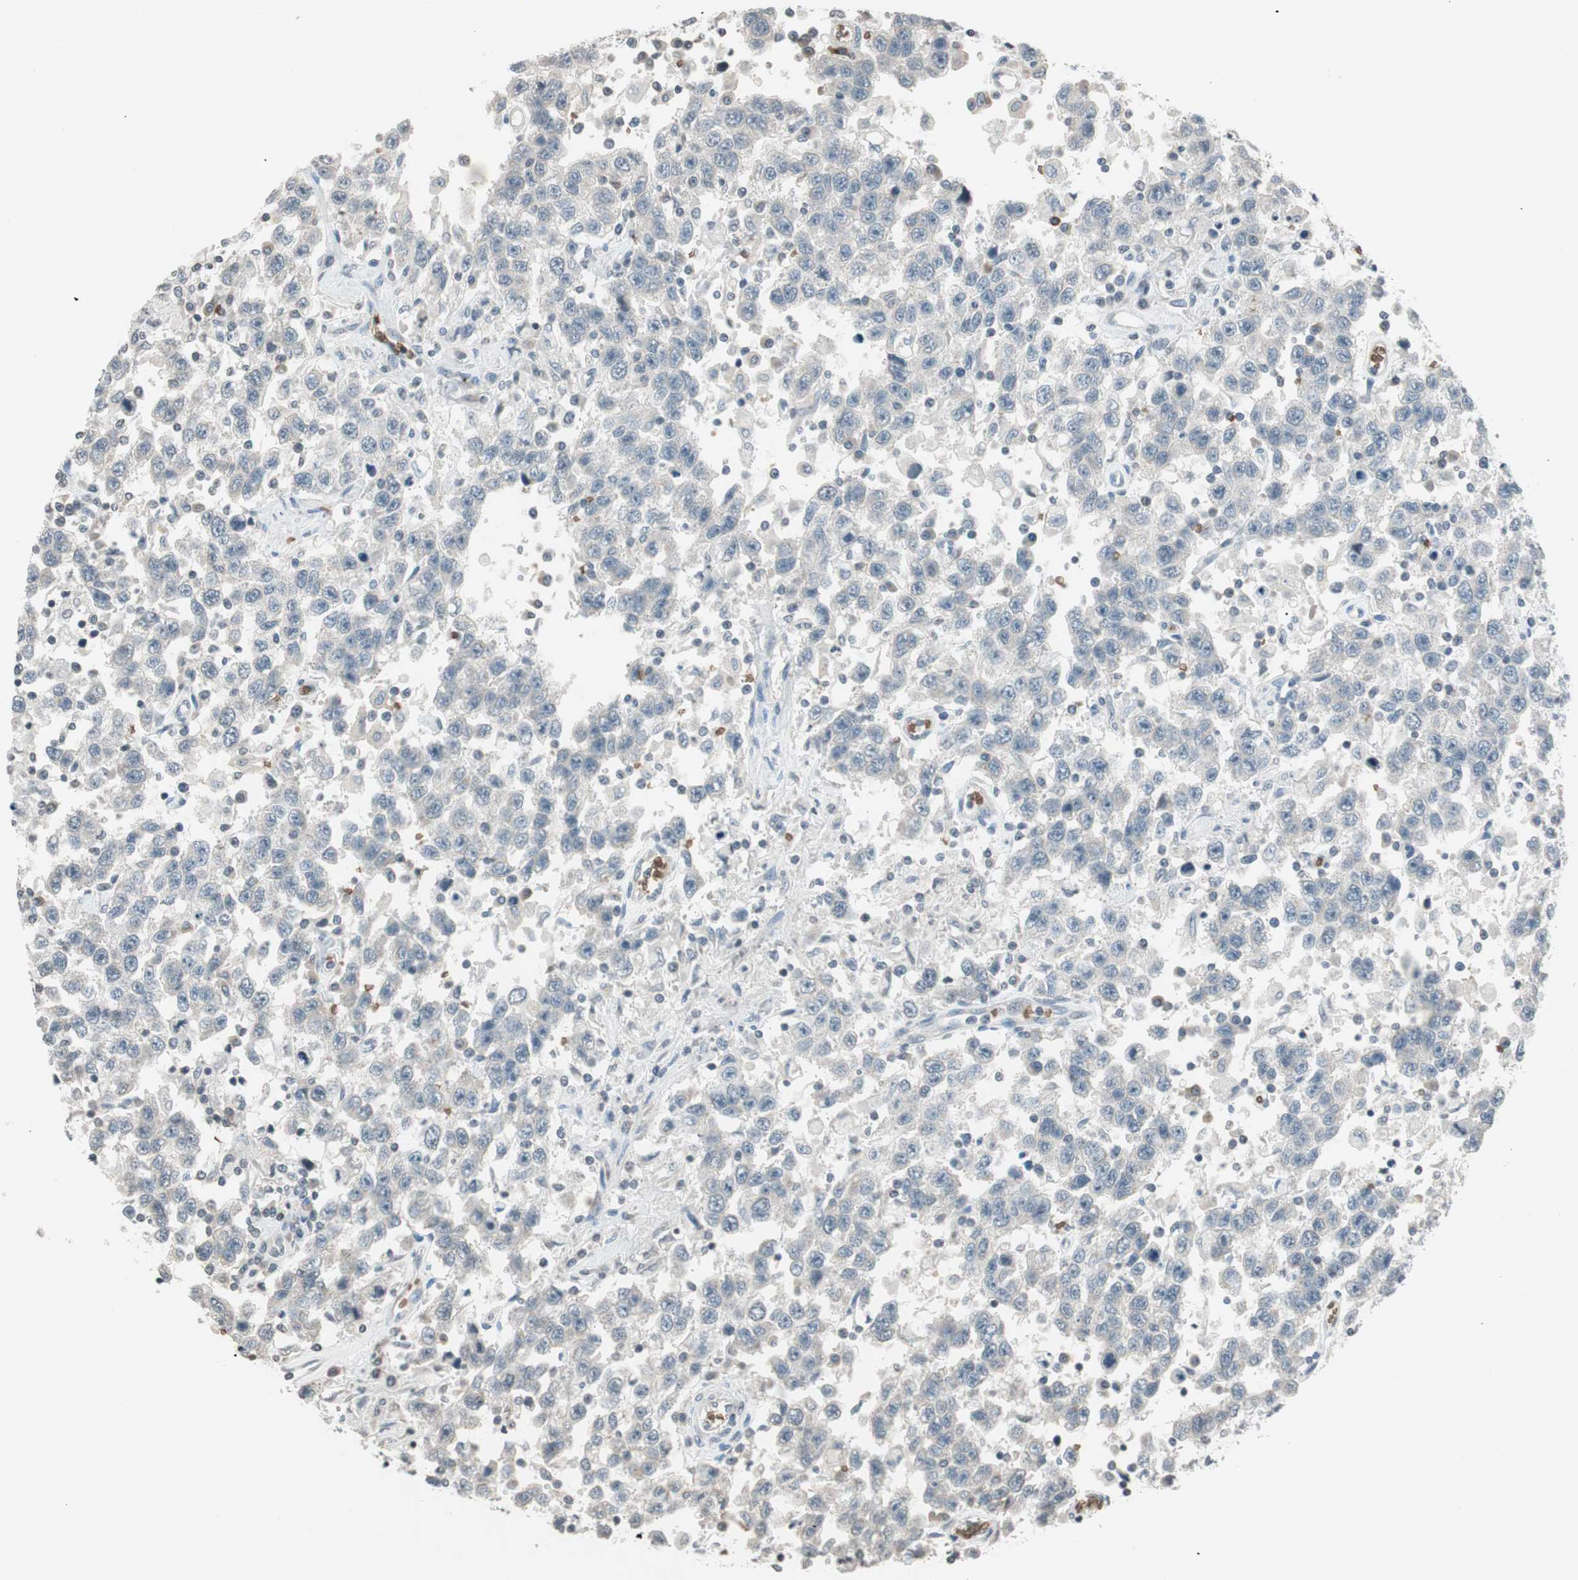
{"staining": {"intensity": "negative", "quantity": "none", "location": "none"}, "tissue": "testis cancer", "cell_type": "Tumor cells", "image_type": "cancer", "snomed": [{"axis": "morphology", "description": "Seminoma, NOS"}, {"axis": "topography", "description": "Testis"}], "caption": "Testis cancer was stained to show a protein in brown. There is no significant expression in tumor cells. (DAB immunohistochemistry (IHC), high magnification).", "gene": "GYPC", "patient": {"sex": "male", "age": 41}}